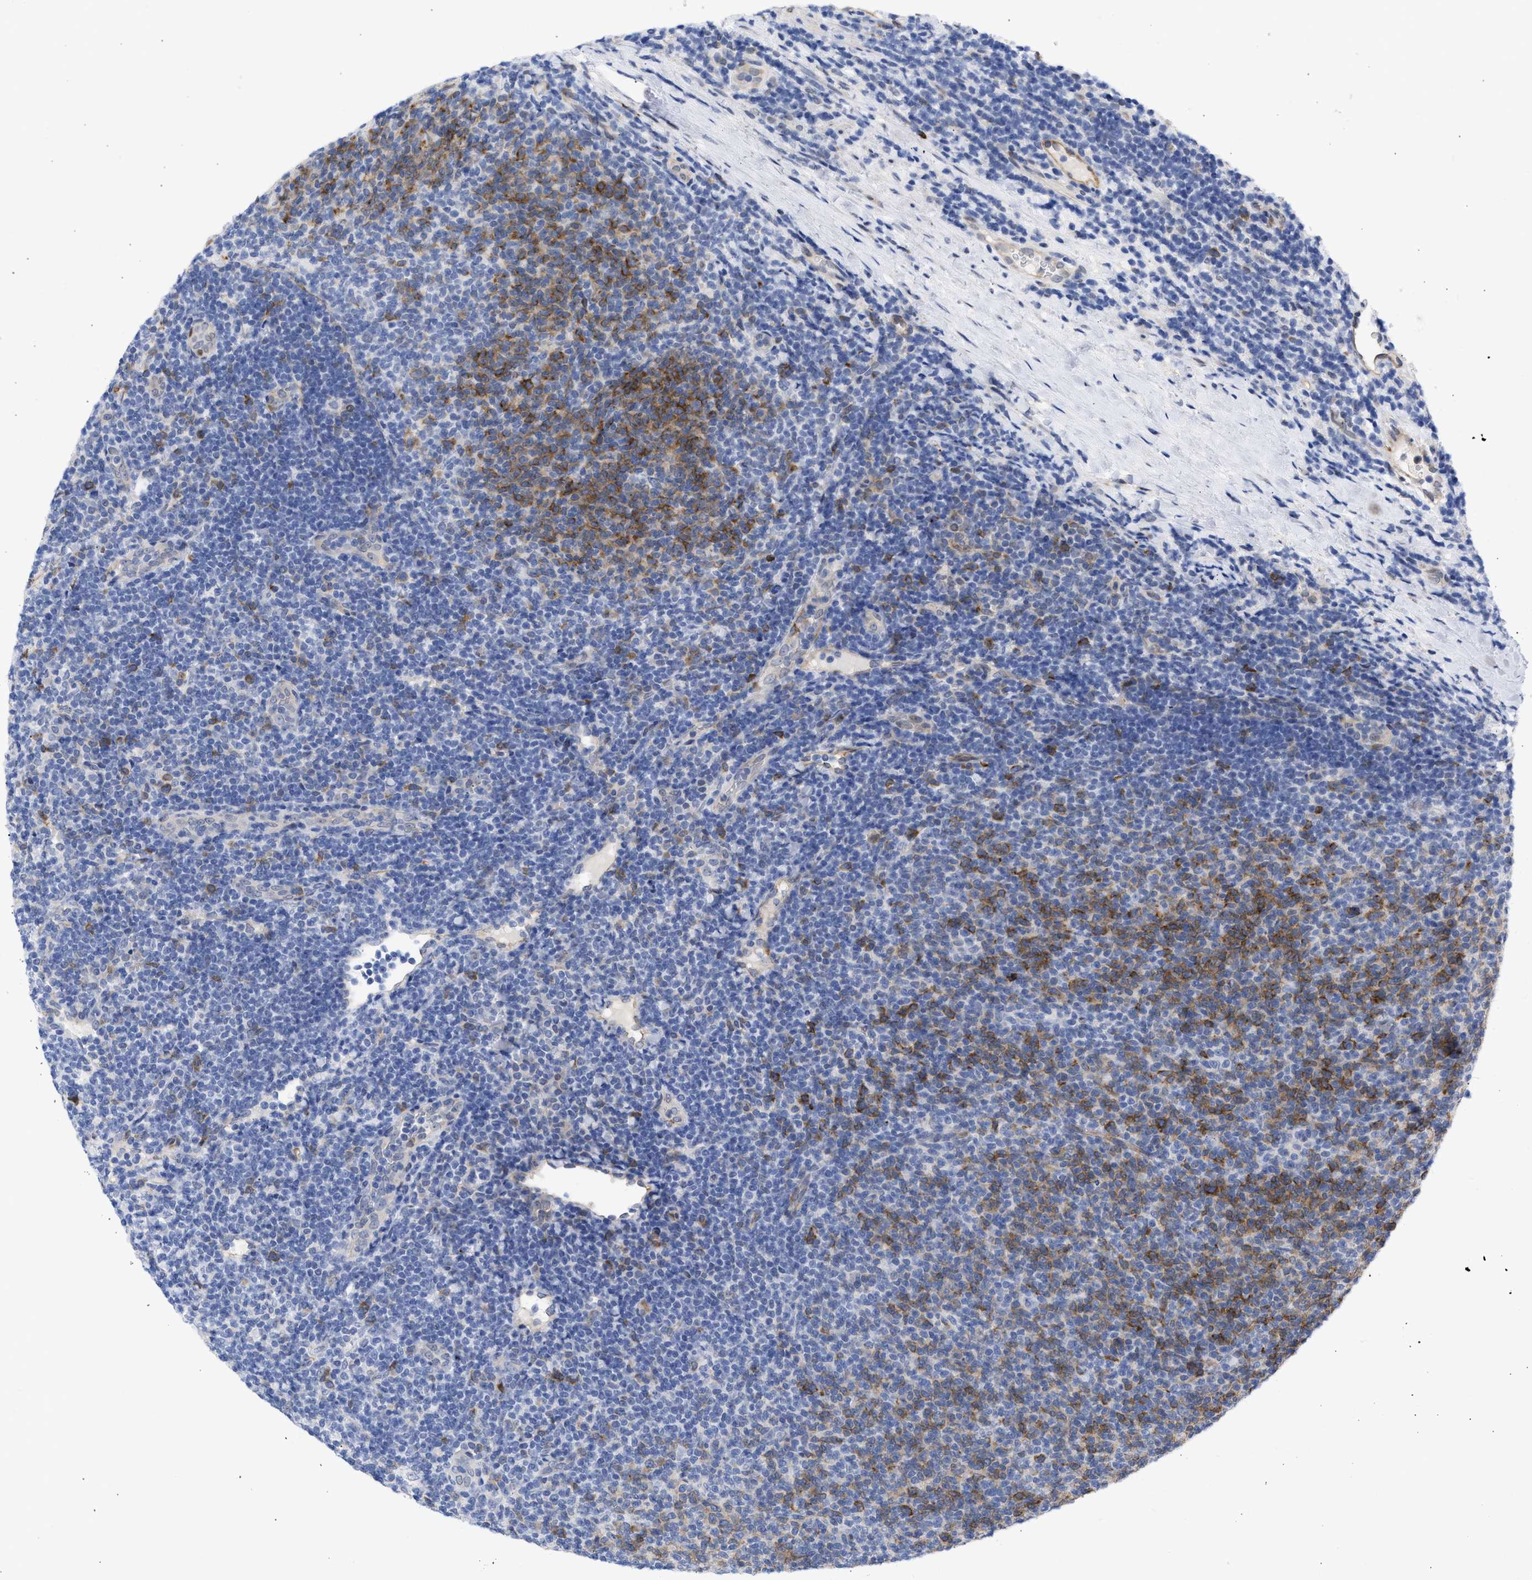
{"staining": {"intensity": "moderate", "quantity": "<25%", "location": "cytoplasmic/membranous"}, "tissue": "lymphoma", "cell_type": "Tumor cells", "image_type": "cancer", "snomed": [{"axis": "morphology", "description": "Malignant lymphoma, non-Hodgkin's type, Low grade"}, {"axis": "topography", "description": "Lymph node"}], "caption": "Malignant lymphoma, non-Hodgkin's type (low-grade) was stained to show a protein in brown. There is low levels of moderate cytoplasmic/membranous positivity in approximately <25% of tumor cells.", "gene": "THRA", "patient": {"sex": "male", "age": 66}}